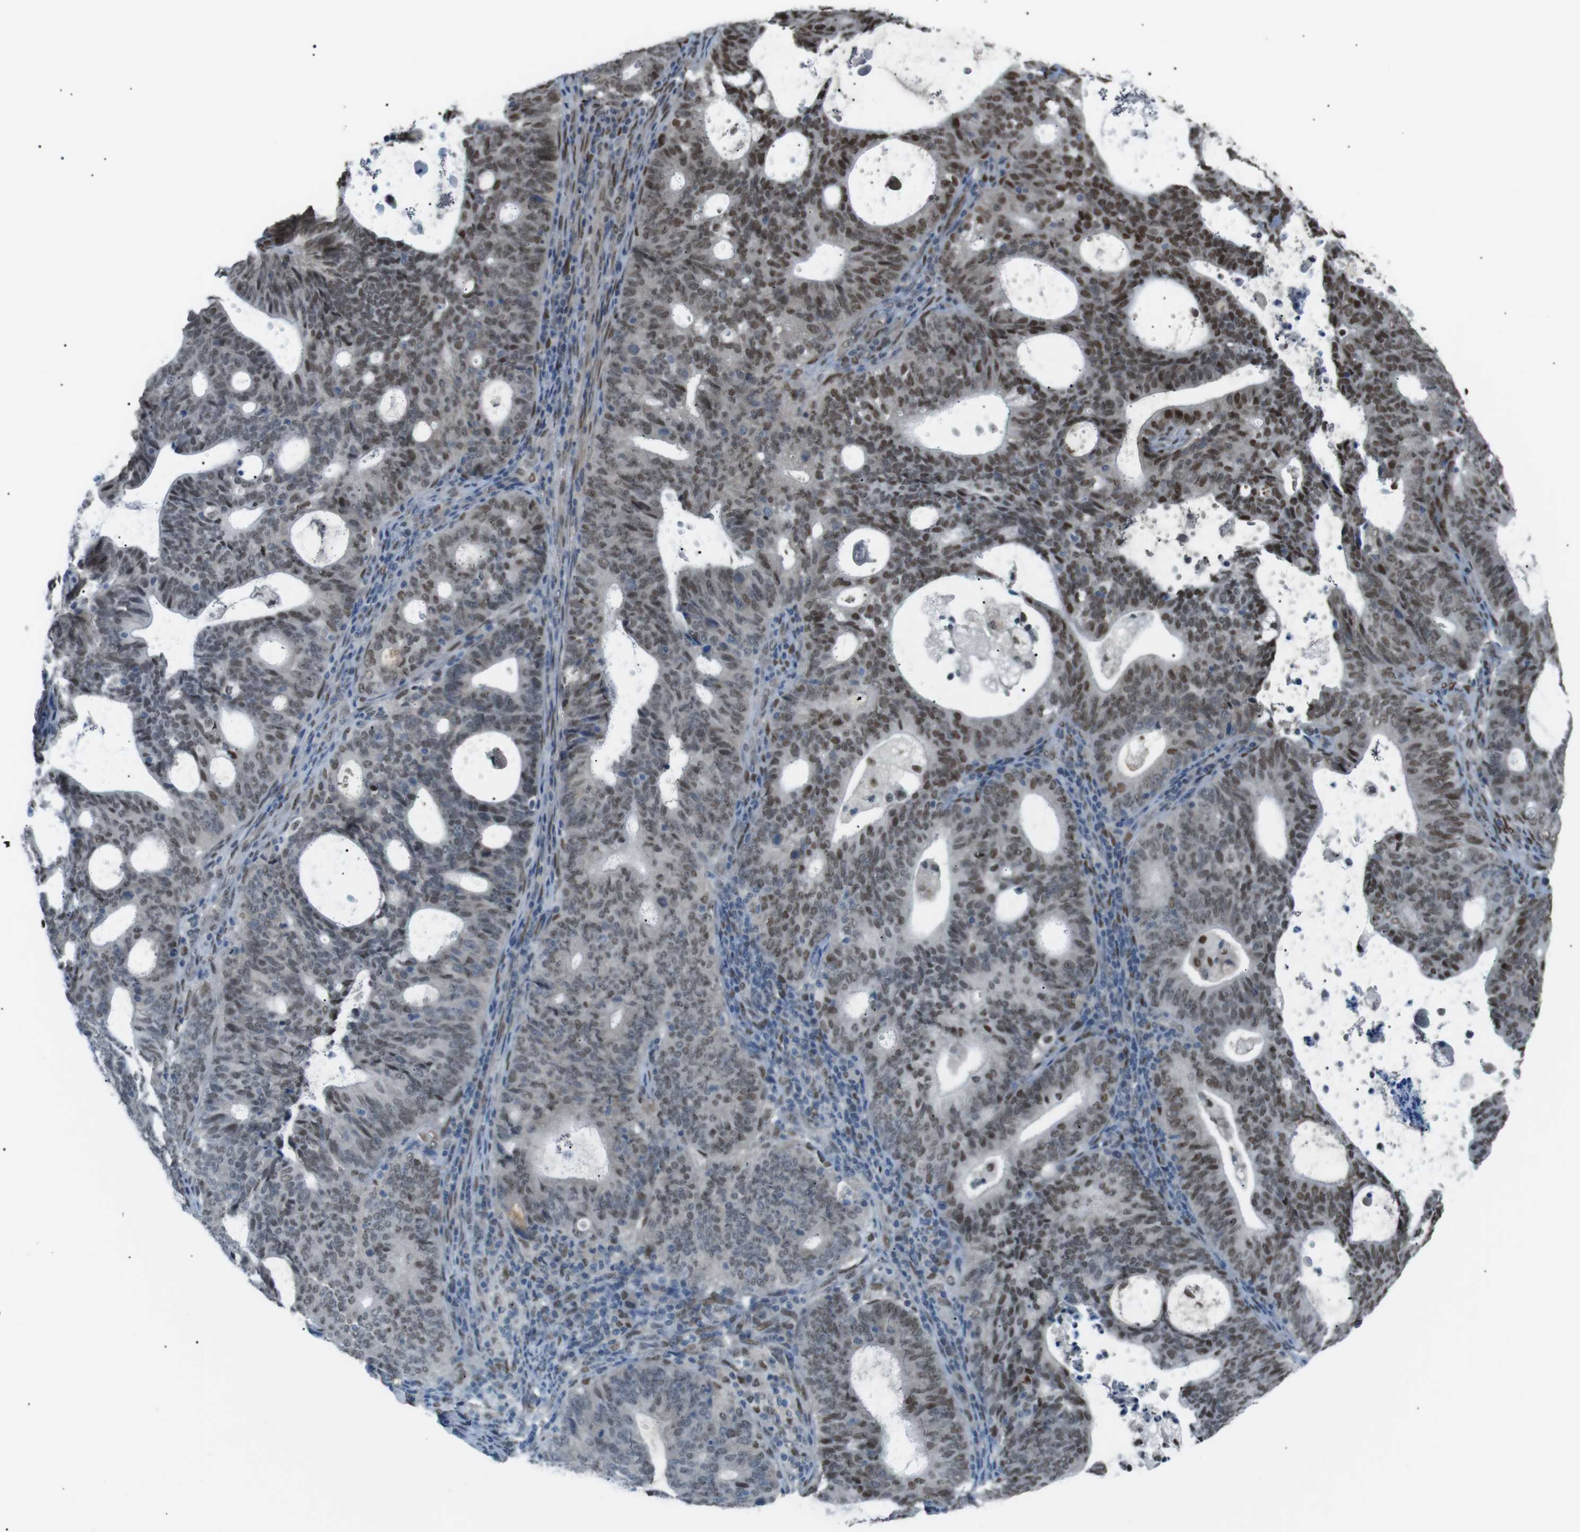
{"staining": {"intensity": "moderate", "quantity": "25%-75%", "location": "nuclear"}, "tissue": "endometrial cancer", "cell_type": "Tumor cells", "image_type": "cancer", "snomed": [{"axis": "morphology", "description": "Adenocarcinoma, NOS"}, {"axis": "topography", "description": "Uterus"}], "caption": "Protein analysis of endometrial adenocarcinoma tissue demonstrates moderate nuclear expression in approximately 25%-75% of tumor cells.", "gene": "SRPK2", "patient": {"sex": "female", "age": 83}}